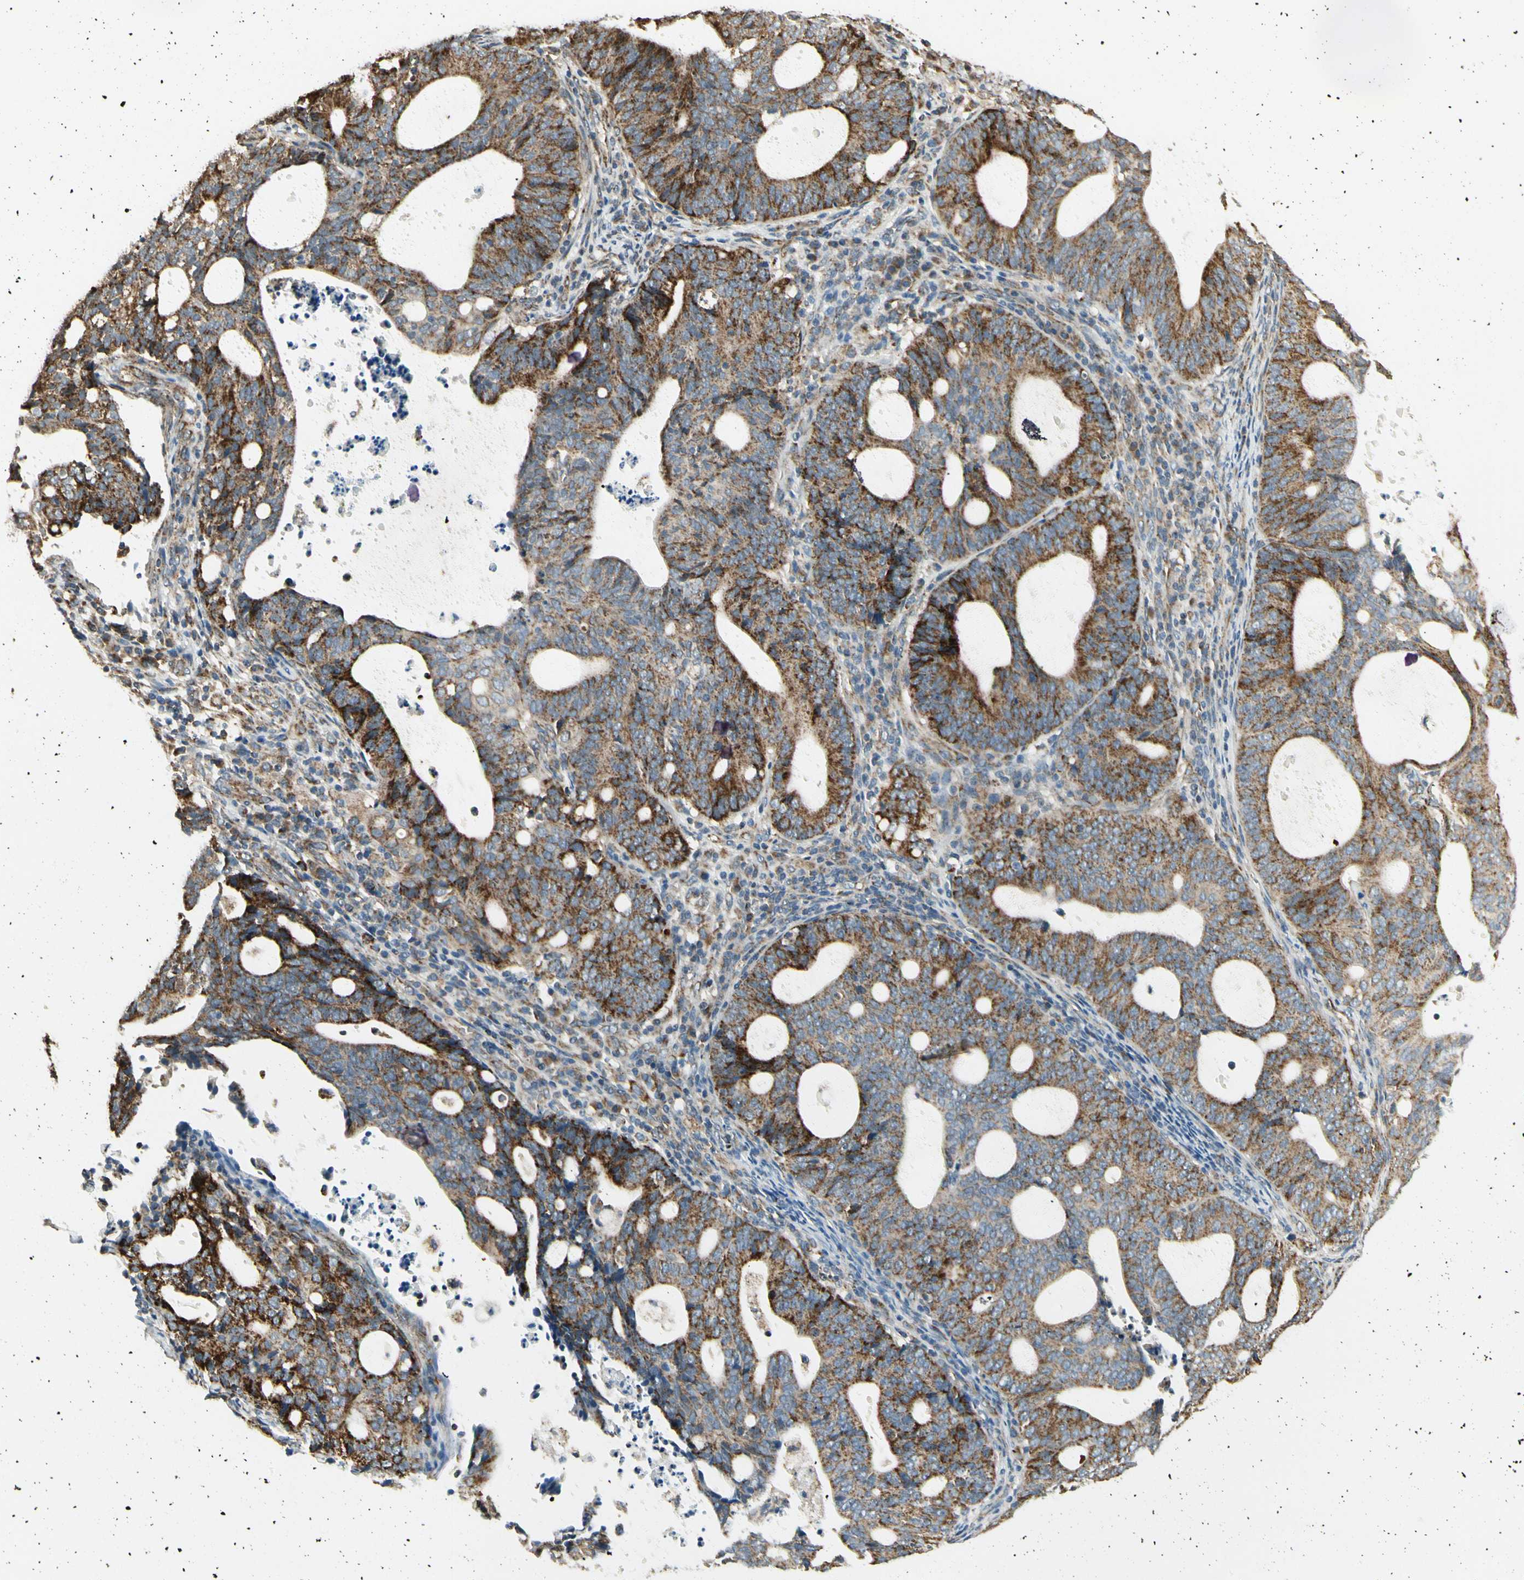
{"staining": {"intensity": "strong", "quantity": ">75%", "location": "cytoplasmic/membranous"}, "tissue": "endometrial cancer", "cell_type": "Tumor cells", "image_type": "cancer", "snomed": [{"axis": "morphology", "description": "Adenocarcinoma, NOS"}, {"axis": "topography", "description": "Uterus"}], "caption": "IHC staining of adenocarcinoma (endometrial), which reveals high levels of strong cytoplasmic/membranous positivity in approximately >75% of tumor cells indicating strong cytoplasmic/membranous protein staining. The staining was performed using DAB (3,3'-diaminobenzidine) (brown) for protein detection and nuclei were counterstained in hematoxylin (blue).", "gene": "EPHB3", "patient": {"sex": "female", "age": 83}}